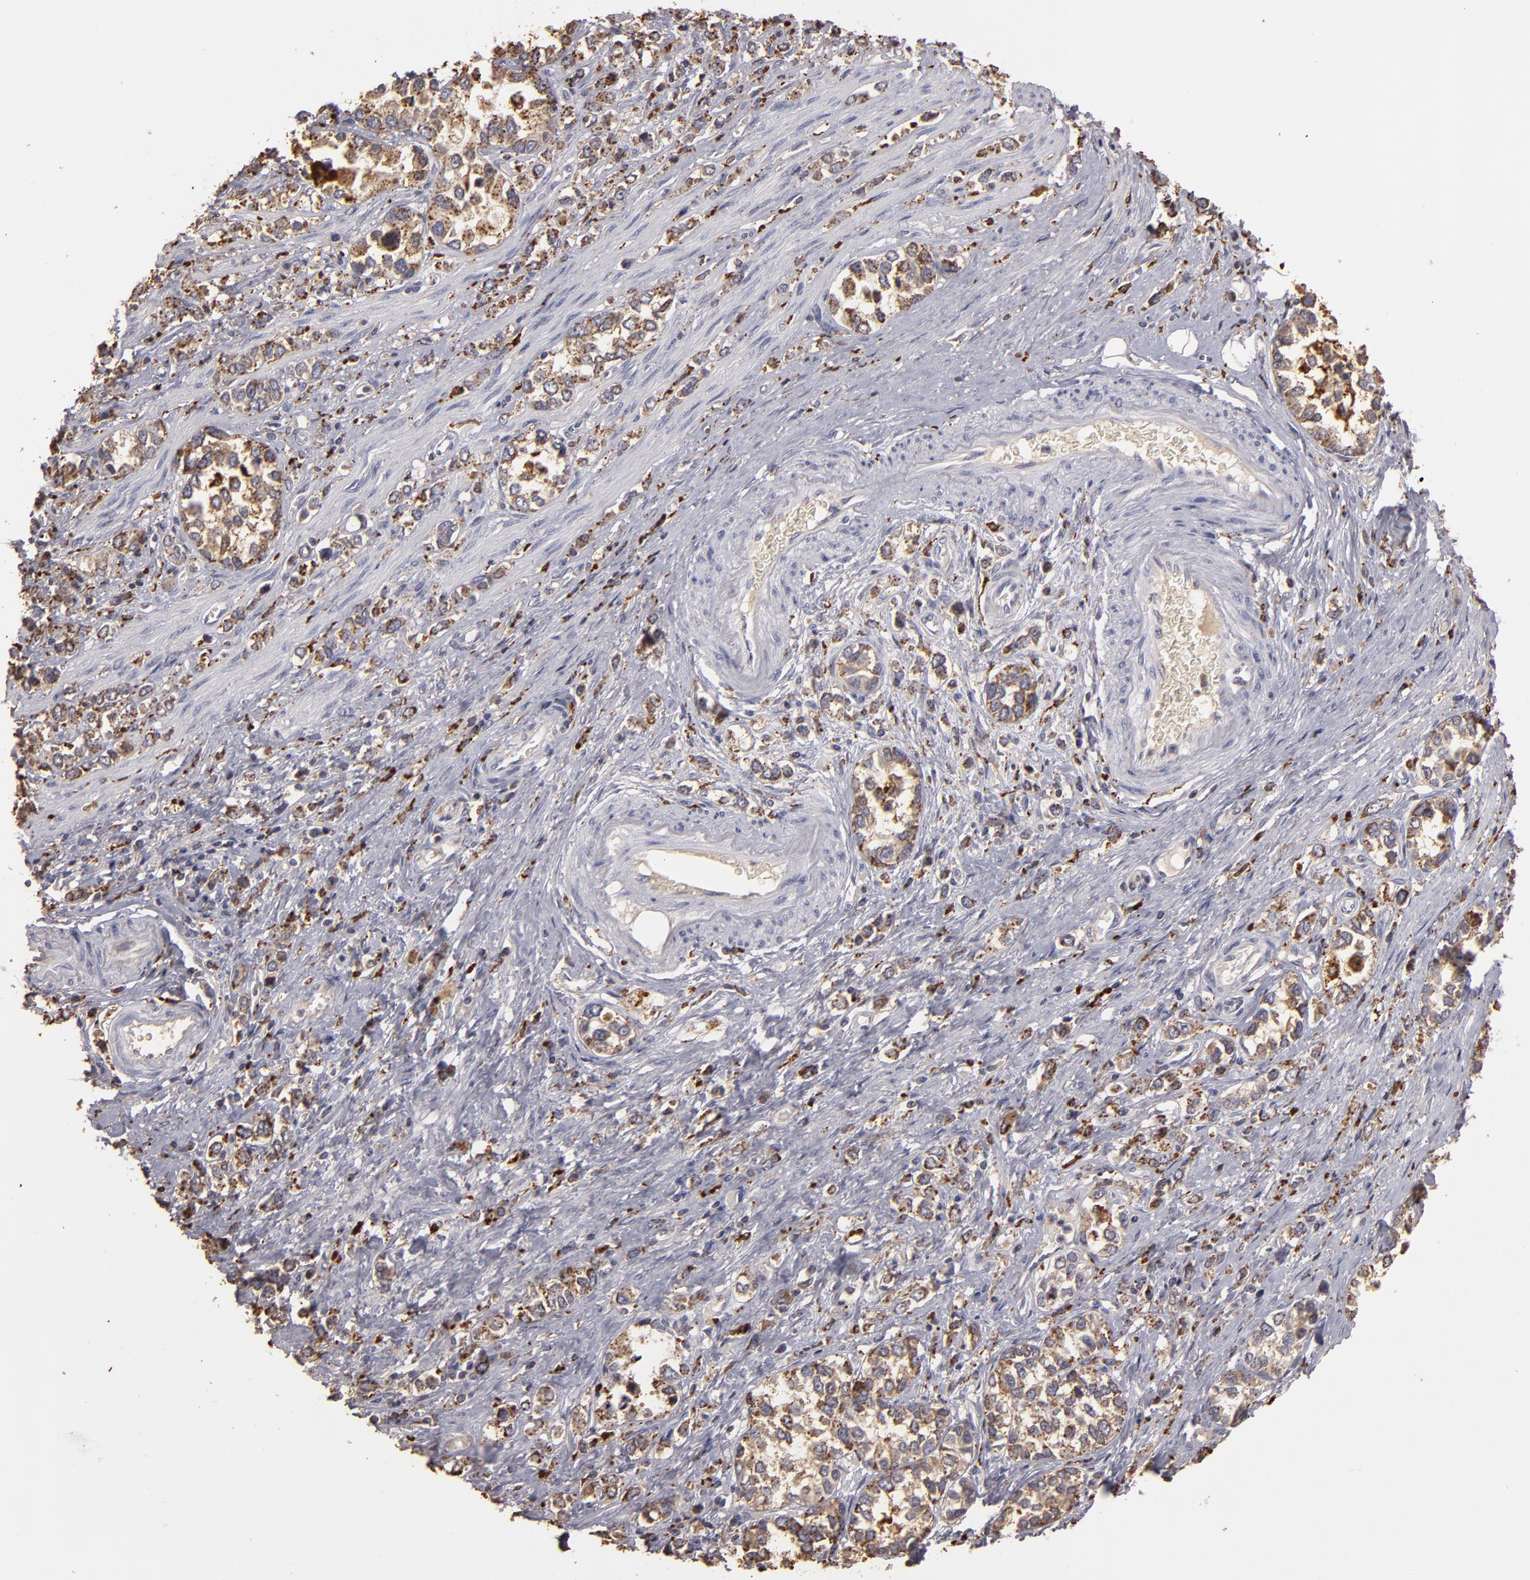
{"staining": {"intensity": "moderate", "quantity": ">75%", "location": "cytoplasmic/membranous"}, "tissue": "stomach cancer", "cell_type": "Tumor cells", "image_type": "cancer", "snomed": [{"axis": "morphology", "description": "Adenocarcinoma, NOS"}, {"axis": "topography", "description": "Stomach, upper"}], "caption": "Protein expression analysis of stomach adenocarcinoma displays moderate cytoplasmic/membranous staining in approximately >75% of tumor cells.", "gene": "TRAF1", "patient": {"sex": "male", "age": 76}}